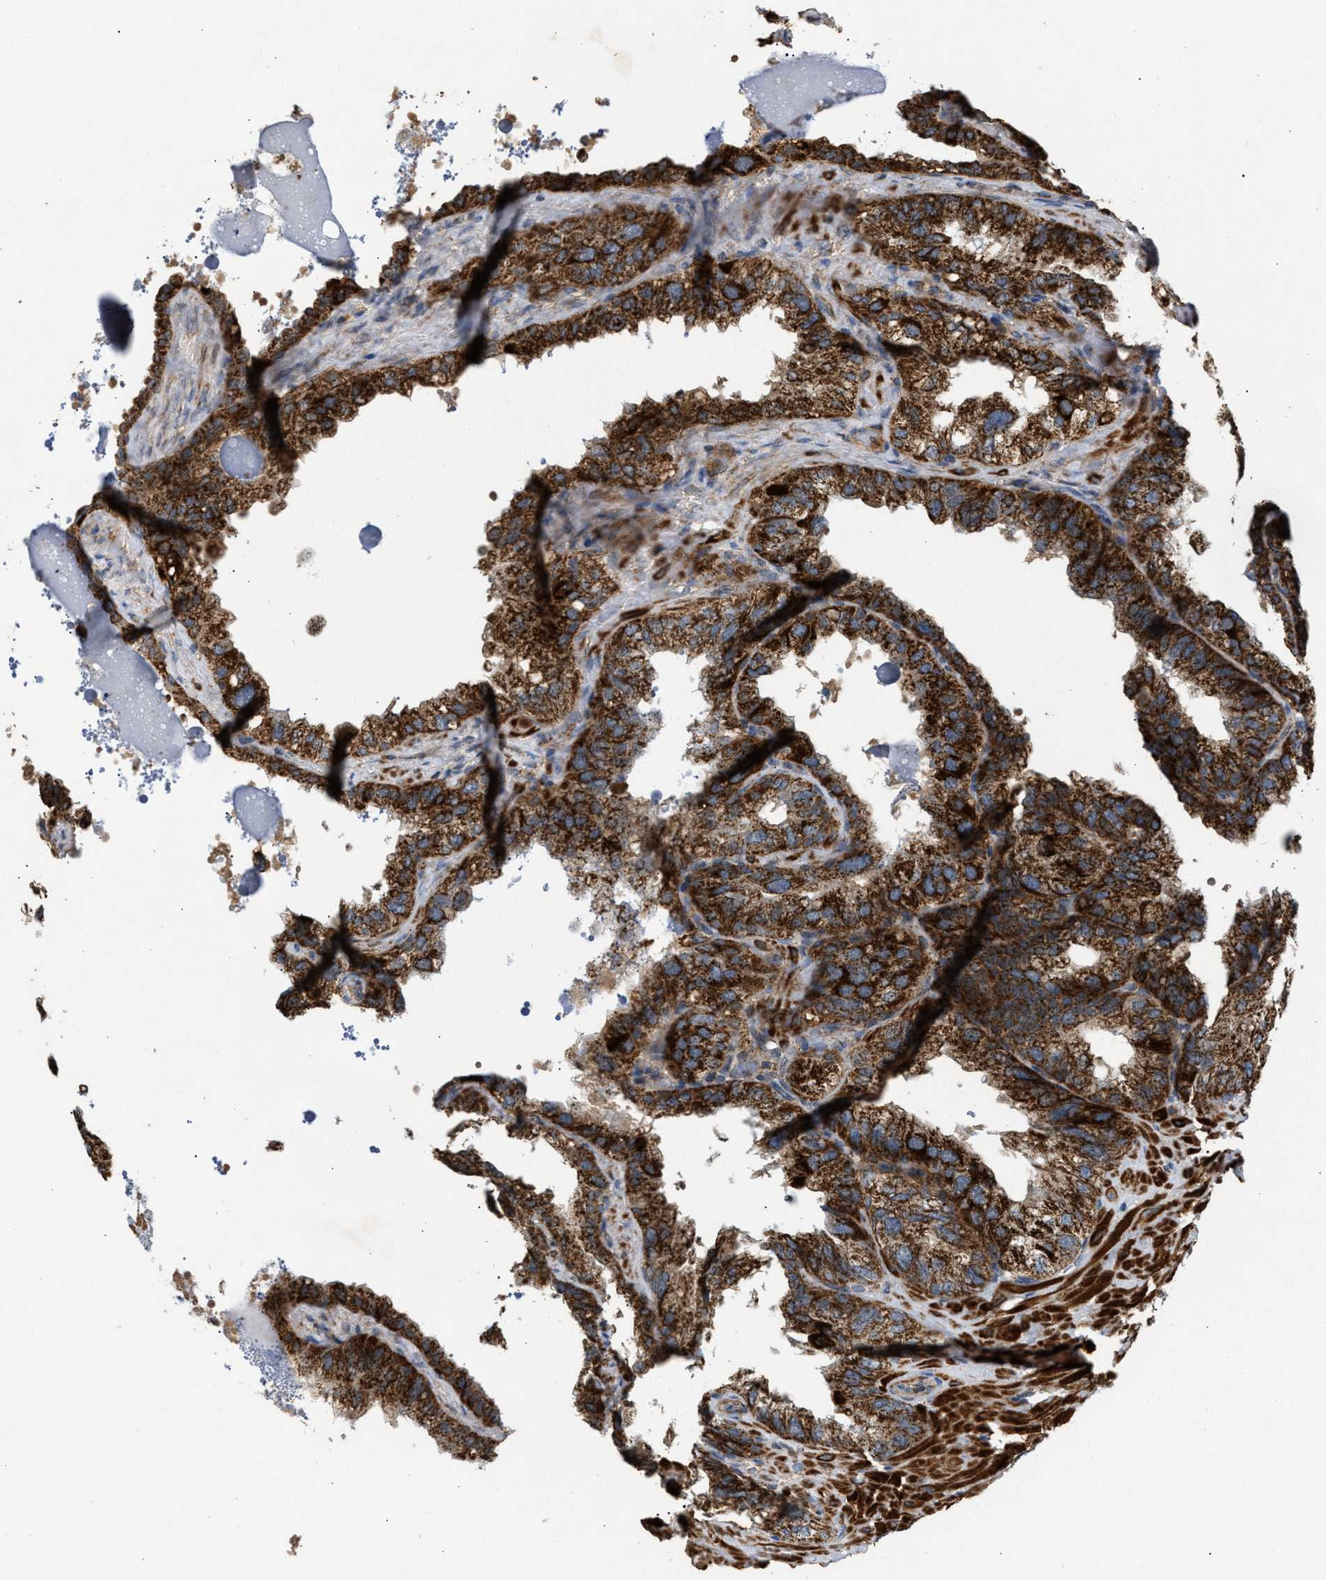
{"staining": {"intensity": "strong", "quantity": ">75%", "location": "cytoplasmic/membranous"}, "tissue": "seminal vesicle", "cell_type": "Glandular cells", "image_type": "normal", "snomed": [{"axis": "morphology", "description": "Normal tissue, NOS"}, {"axis": "topography", "description": "Seminal veicle"}], "caption": "A brown stain highlights strong cytoplasmic/membranous expression of a protein in glandular cells of benign seminal vesicle.", "gene": "TACO1", "patient": {"sex": "male", "age": 68}}